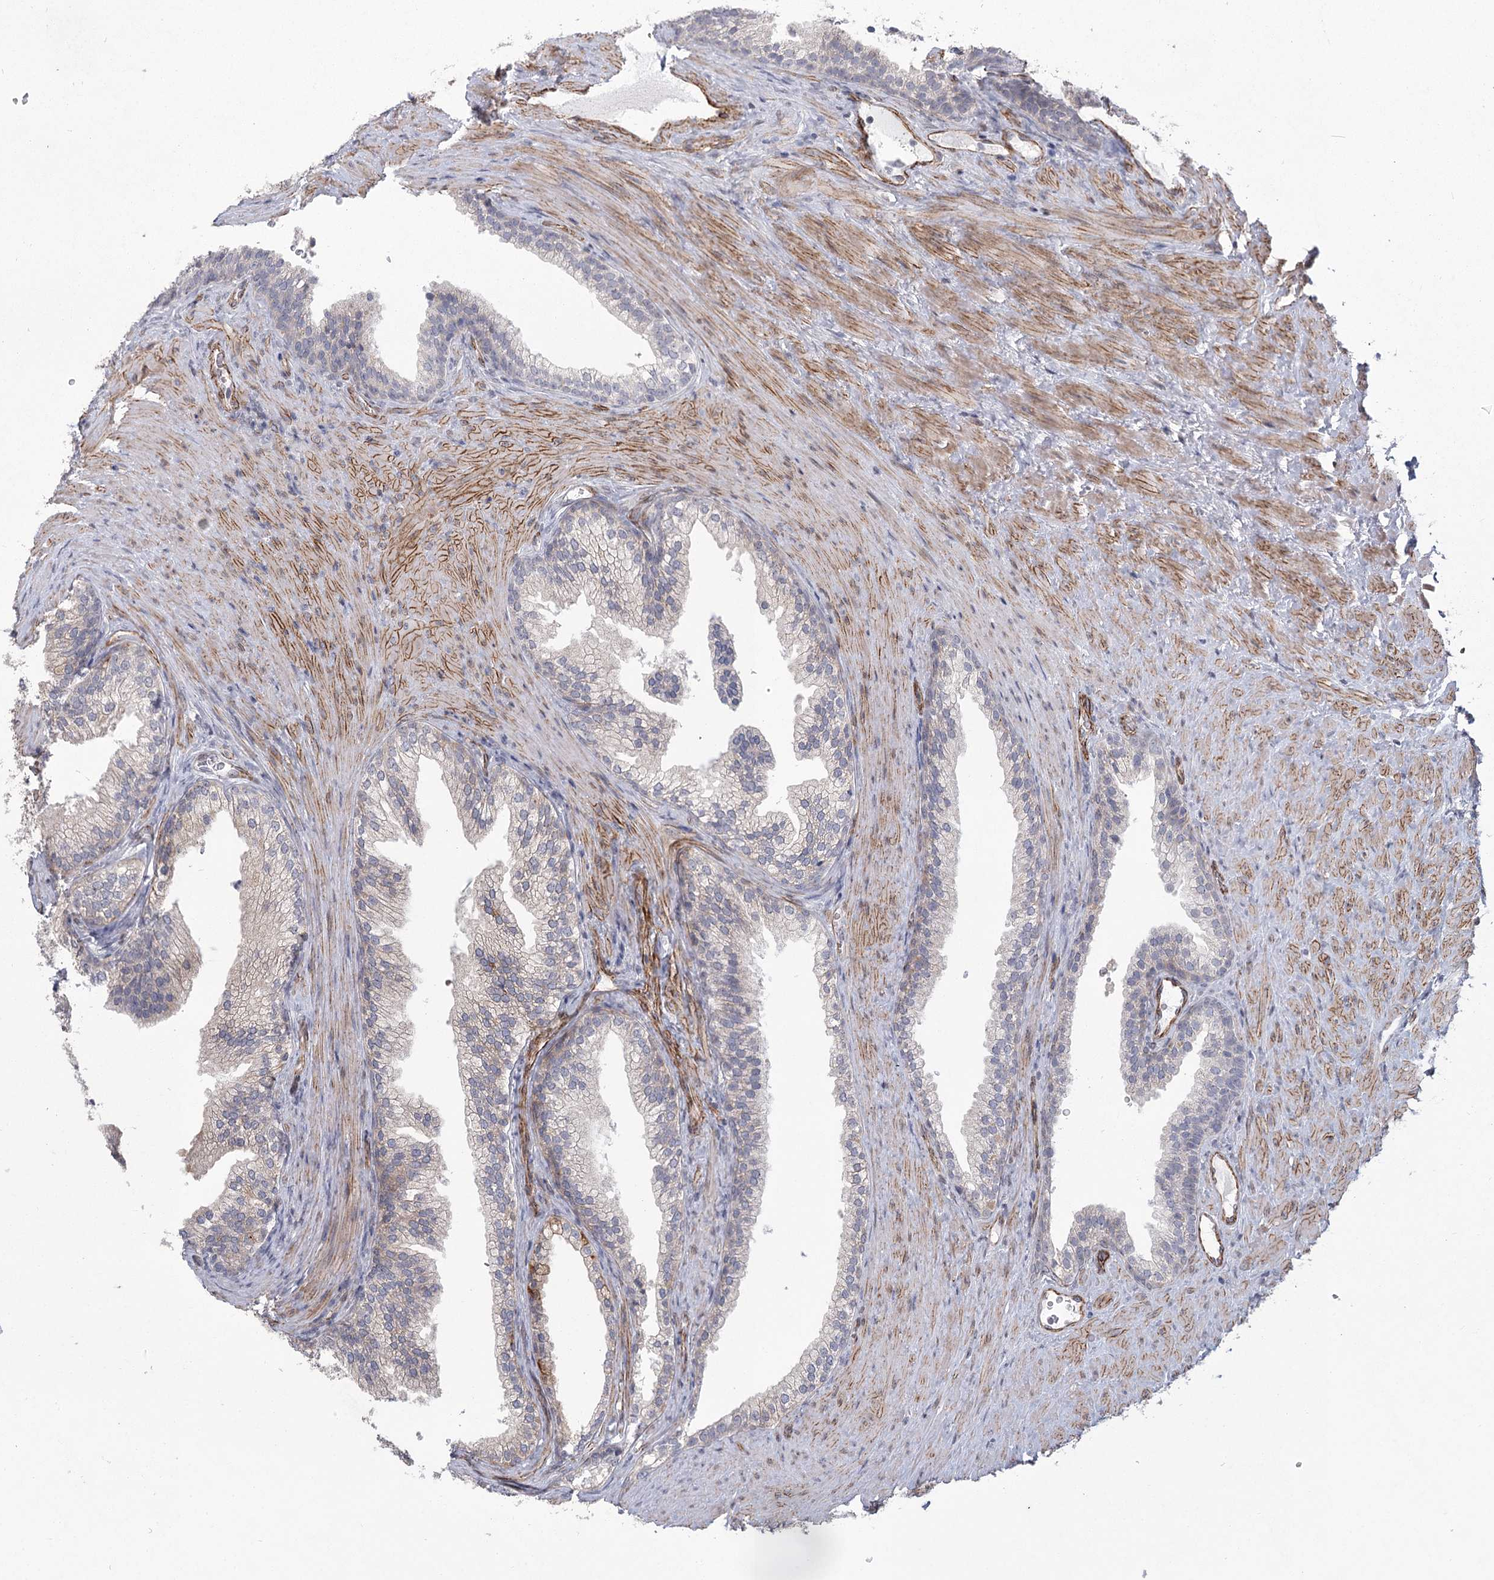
{"staining": {"intensity": "negative", "quantity": "none", "location": "none"}, "tissue": "prostate", "cell_type": "Glandular cells", "image_type": "normal", "snomed": [{"axis": "morphology", "description": "Normal tissue, NOS"}, {"axis": "topography", "description": "Prostate"}], "caption": "Immunohistochemistry histopathology image of benign prostate stained for a protein (brown), which reveals no expression in glandular cells. Brightfield microscopy of immunohistochemistry (IHC) stained with DAB (brown) and hematoxylin (blue), captured at high magnification.", "gene": "MEPE", "patient": {"sex": "male", "age": 76}}